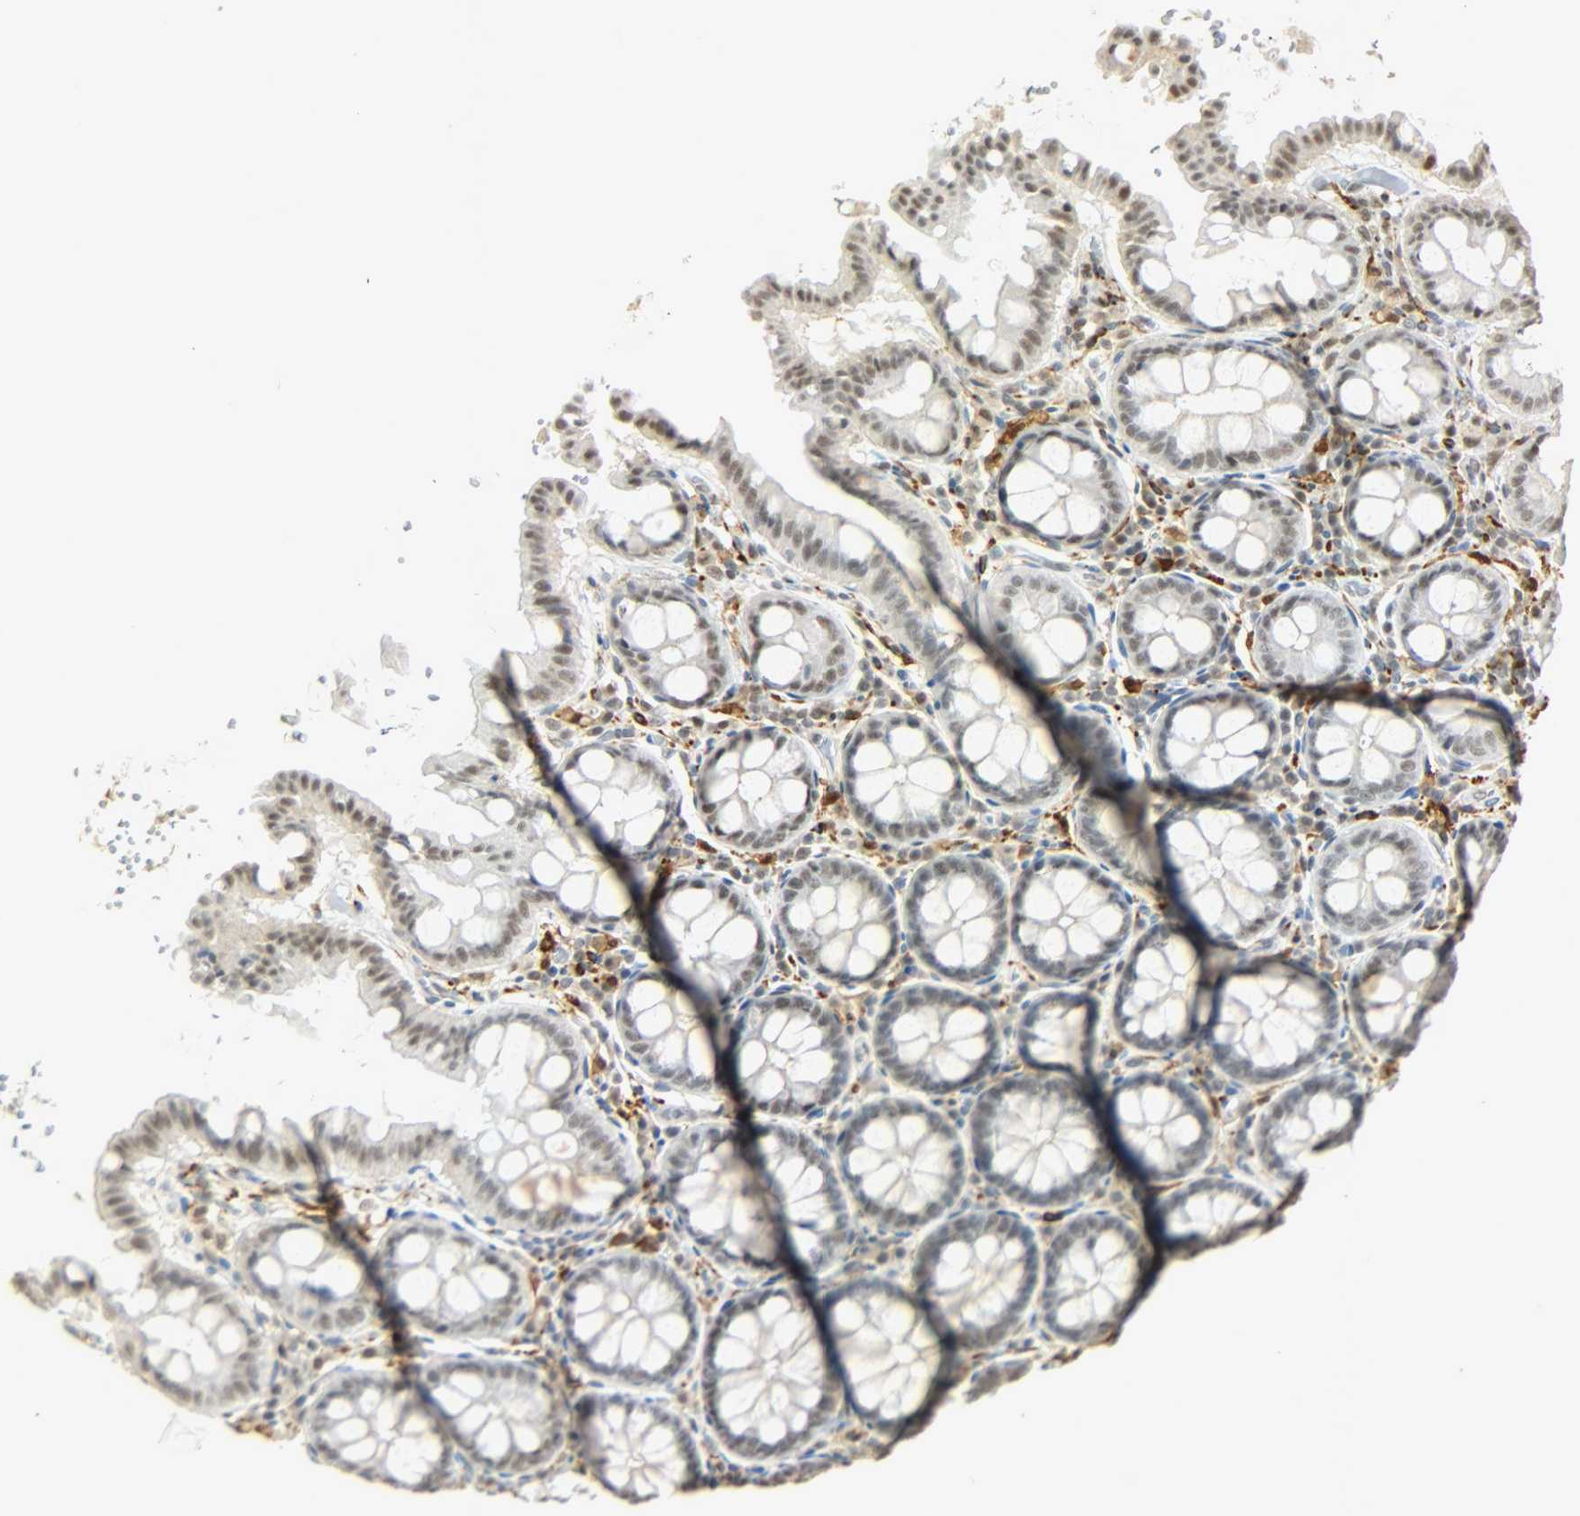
{"staining": {"intensity": "negative", "quantity": "none", "location": "none"}, "tissue": "colon", "cell_type": "Endothelial cells", "image_type": "normal", "snomed": [{"axis": "morphology", "description": "Normal tissue, NOS"}, {"axis": "topography", "description": "Colon"}], "caption": "The histopathology image shows no significant staining in endothelial cells of colon.", "gene": "NGFR", "patient": {"sex": "female", "age": 61}}